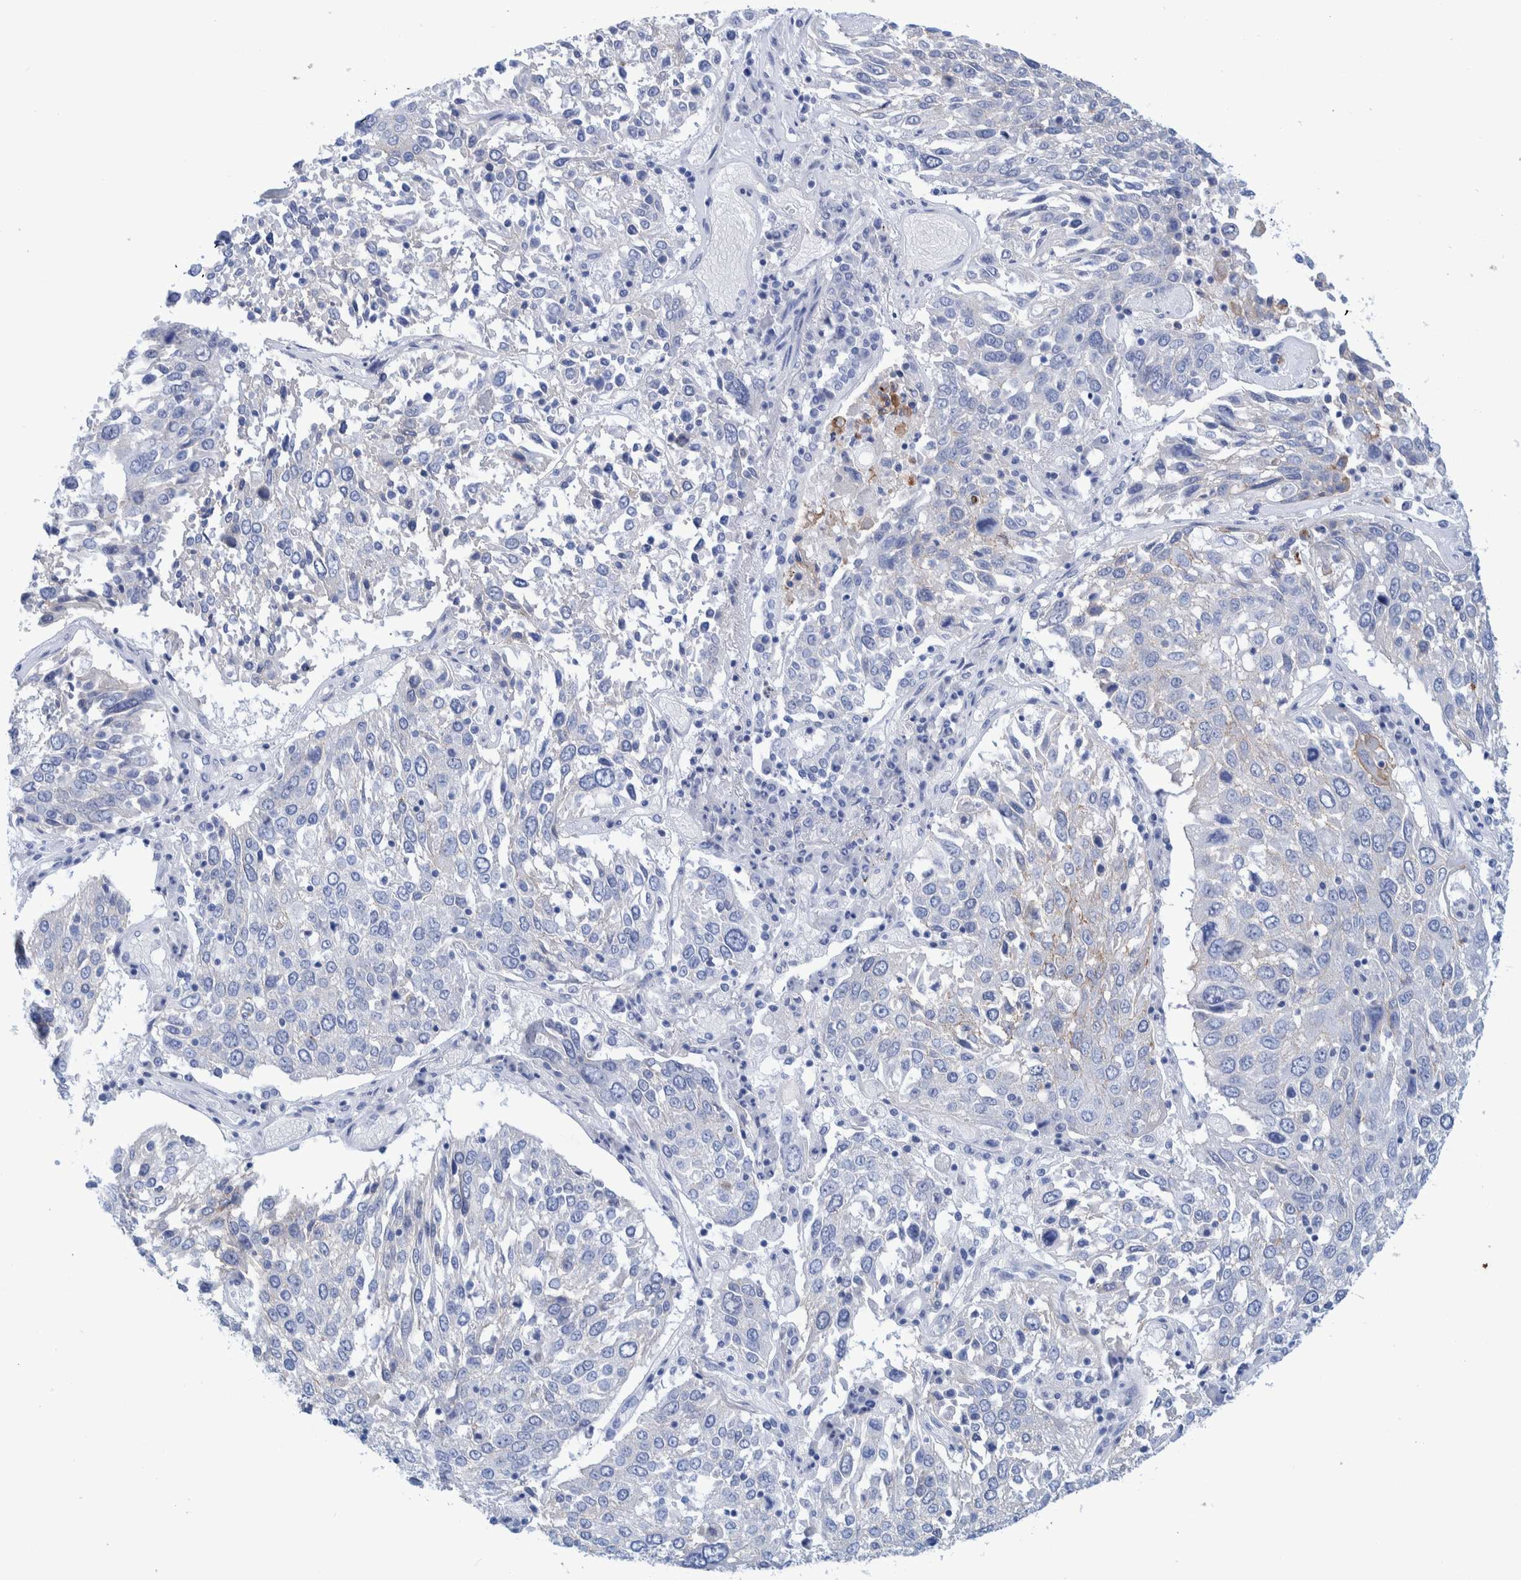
{"staining": {"intensity": "negative", "quantity": "none", "location": "none"}, "tissue": "lung cancer", "cell_type": "Tumor cells", "image_type": "cancer", "snomed": [{"axis": "morphology", "description": "Squamous cell carcinoma, NOS"}, {"axis": "topography", "description": "Lung"}], "caption": "Human lung cancer stained for a protein using IHC reveals no expression in tumor cells.", "gene": "PERP", "patient": {"sex": "male", "age": 65}}